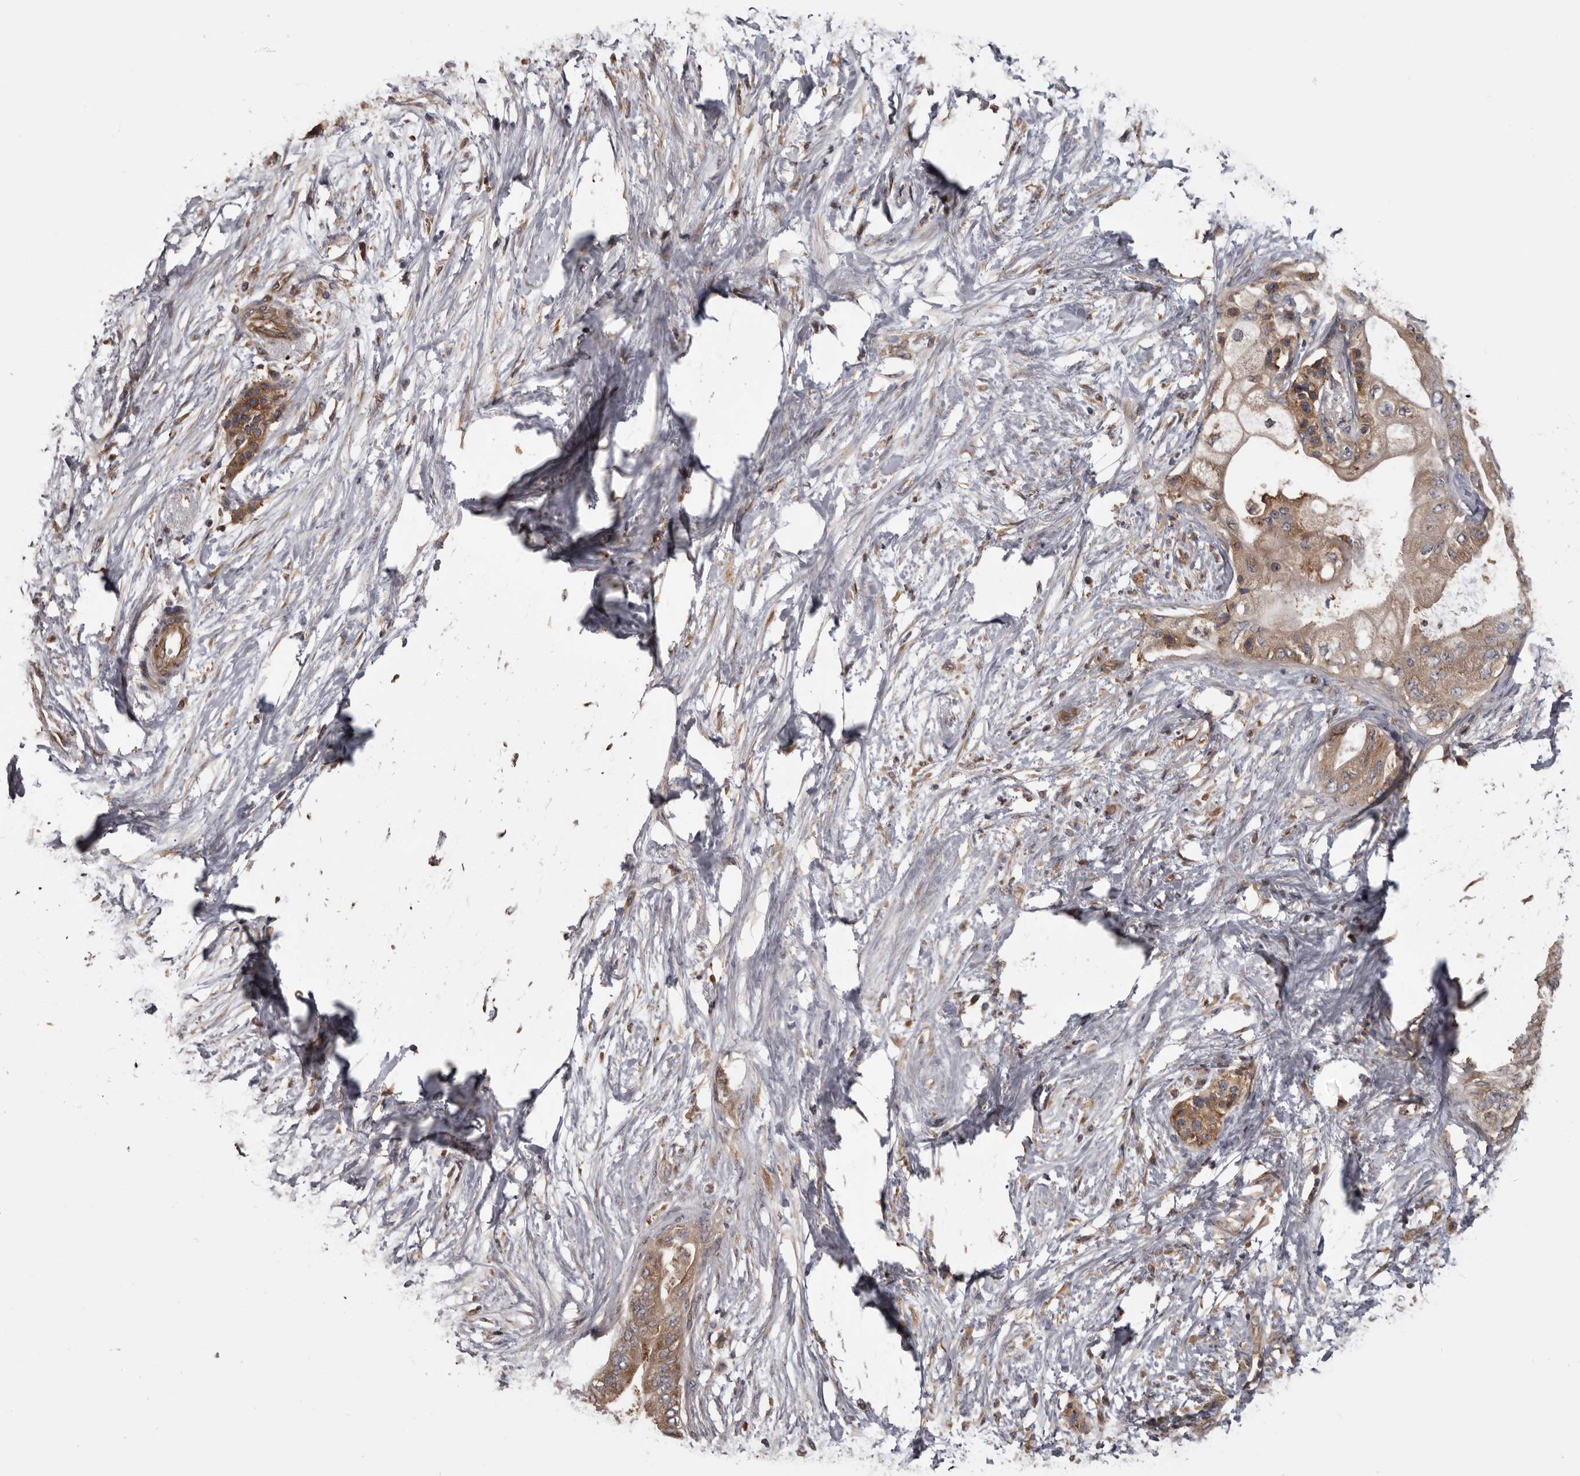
{"staining": {"intensity": "weak", "quantity": ">75%", "location": "cytoplasmic/membranous"}, "tissue": "pancreatic cancer", "cell_type": "Tumor cells", "image_type": "cancer", "snomed": [{"axis": "morphology", "description": "Normal tissue, NOS"}, {"axis": "morphology", "description": "Adenocarcinoma, NOS"}, {"axis": "topography", "description": "Pancreas"}, {"axis": "topography", "description": "Duodenum"}], "caption": "Protein expression analysis of adenocarcinoma (pancreatic) displays weak cytoplasmic/membranous positivity in about >75% of tumor cells.", "gene": "DARS1", "patient": {"sex": "female", "age": 60}}